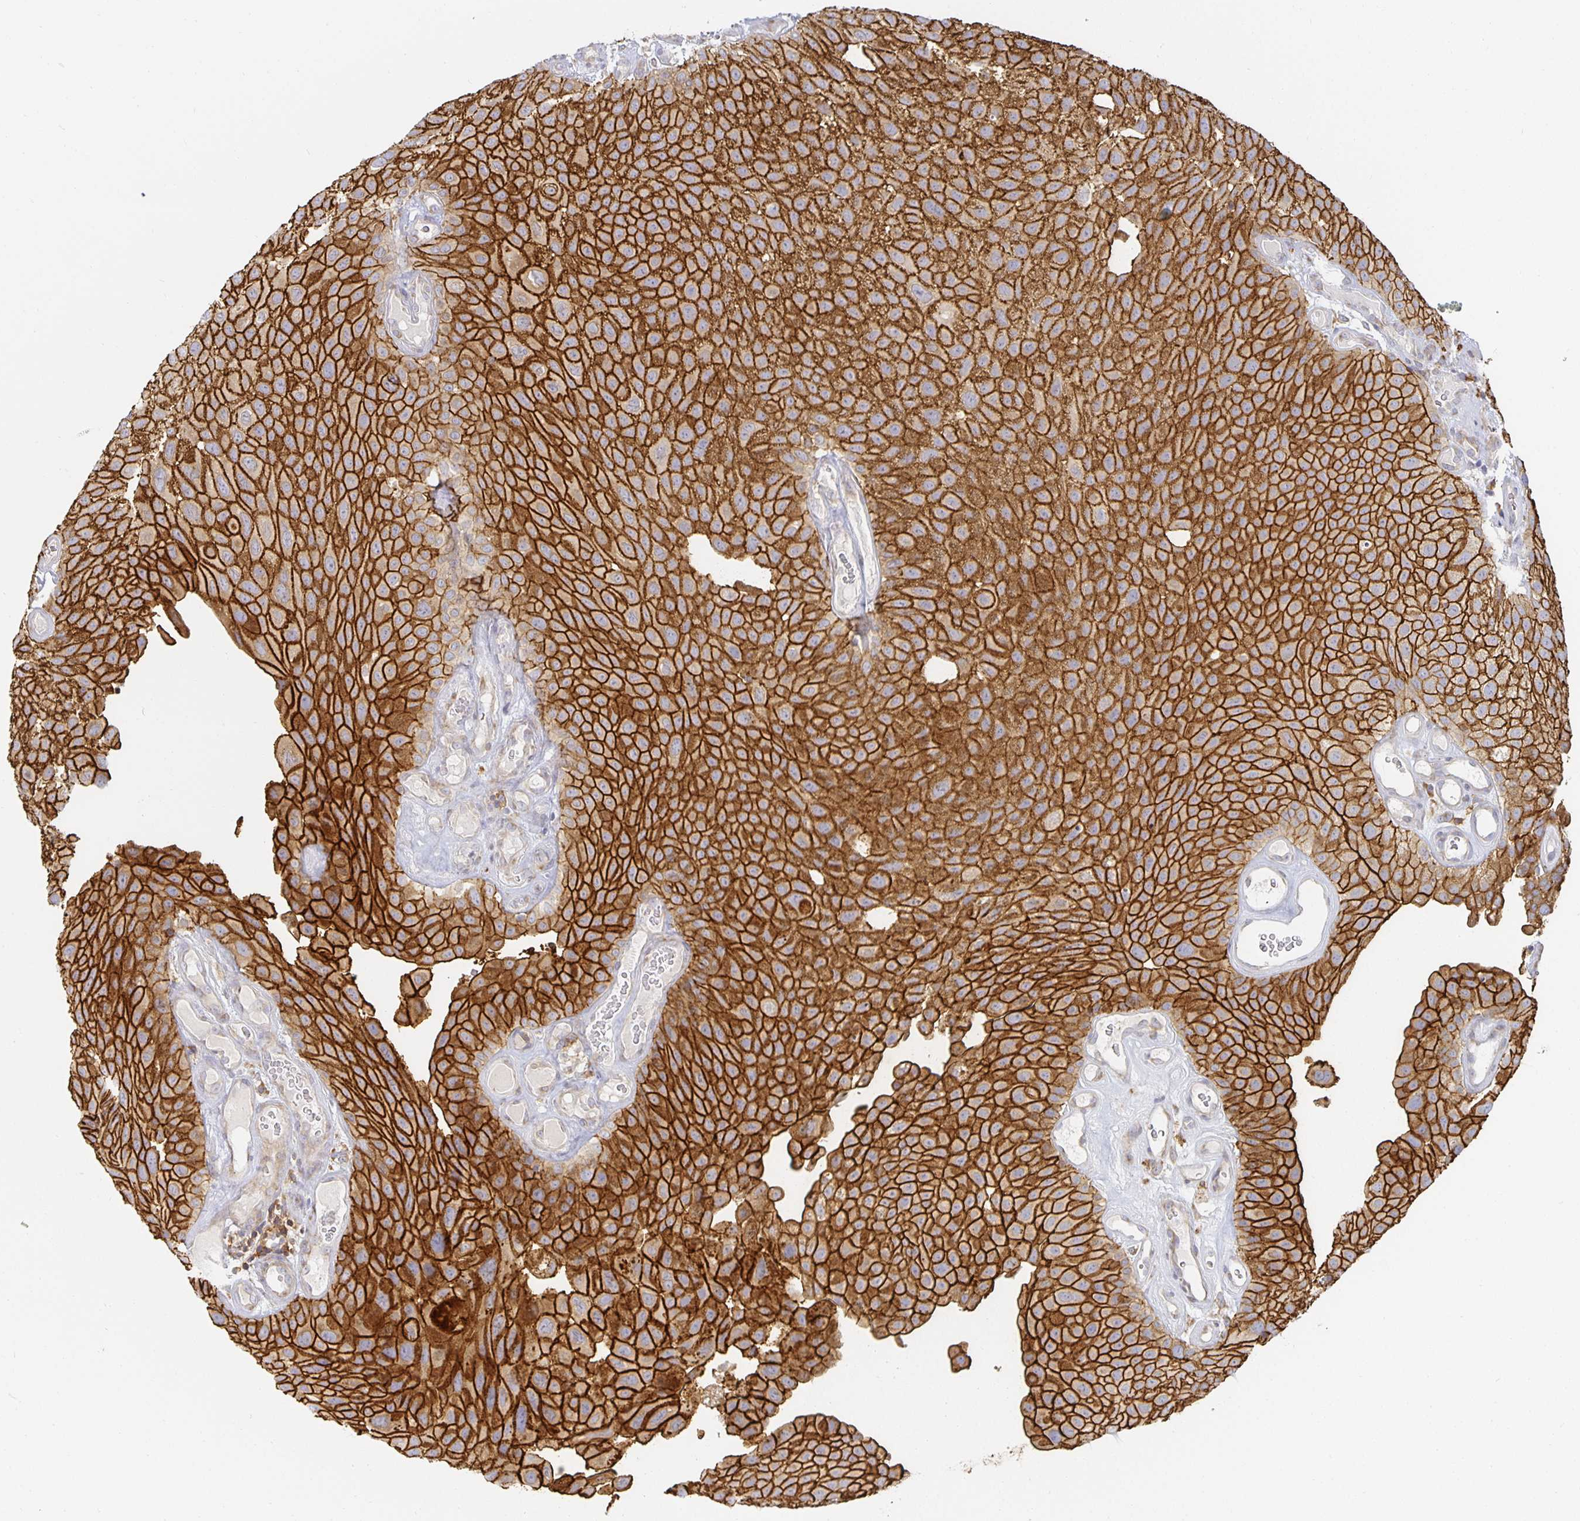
{"staining": {"intensity": "strong", "quantity": ">75%", "location": "cytoplasmic/membranous"}, "tissue": "urothelial cancer", "cell_type": "Tumor cells", "image_type": "cancer", "snomed": [{"axis": "morphology", "description": "Urothelial carcinoma, Low grade"}, {"axis": "topography", "description": "Urinary bladder"}], "caption": "An image of urothelial cancer stained for a protein exhibits strong cytoplasmic/membranous brown staining in tumor cells. The staining was performed using DAB to visualize the protein expression in brown, while the nuclei were stained in blue with hematoxylin (Magnification: 20x).", "gene": "NOMO1", "patient": {"sex": "male", "age": 72}}